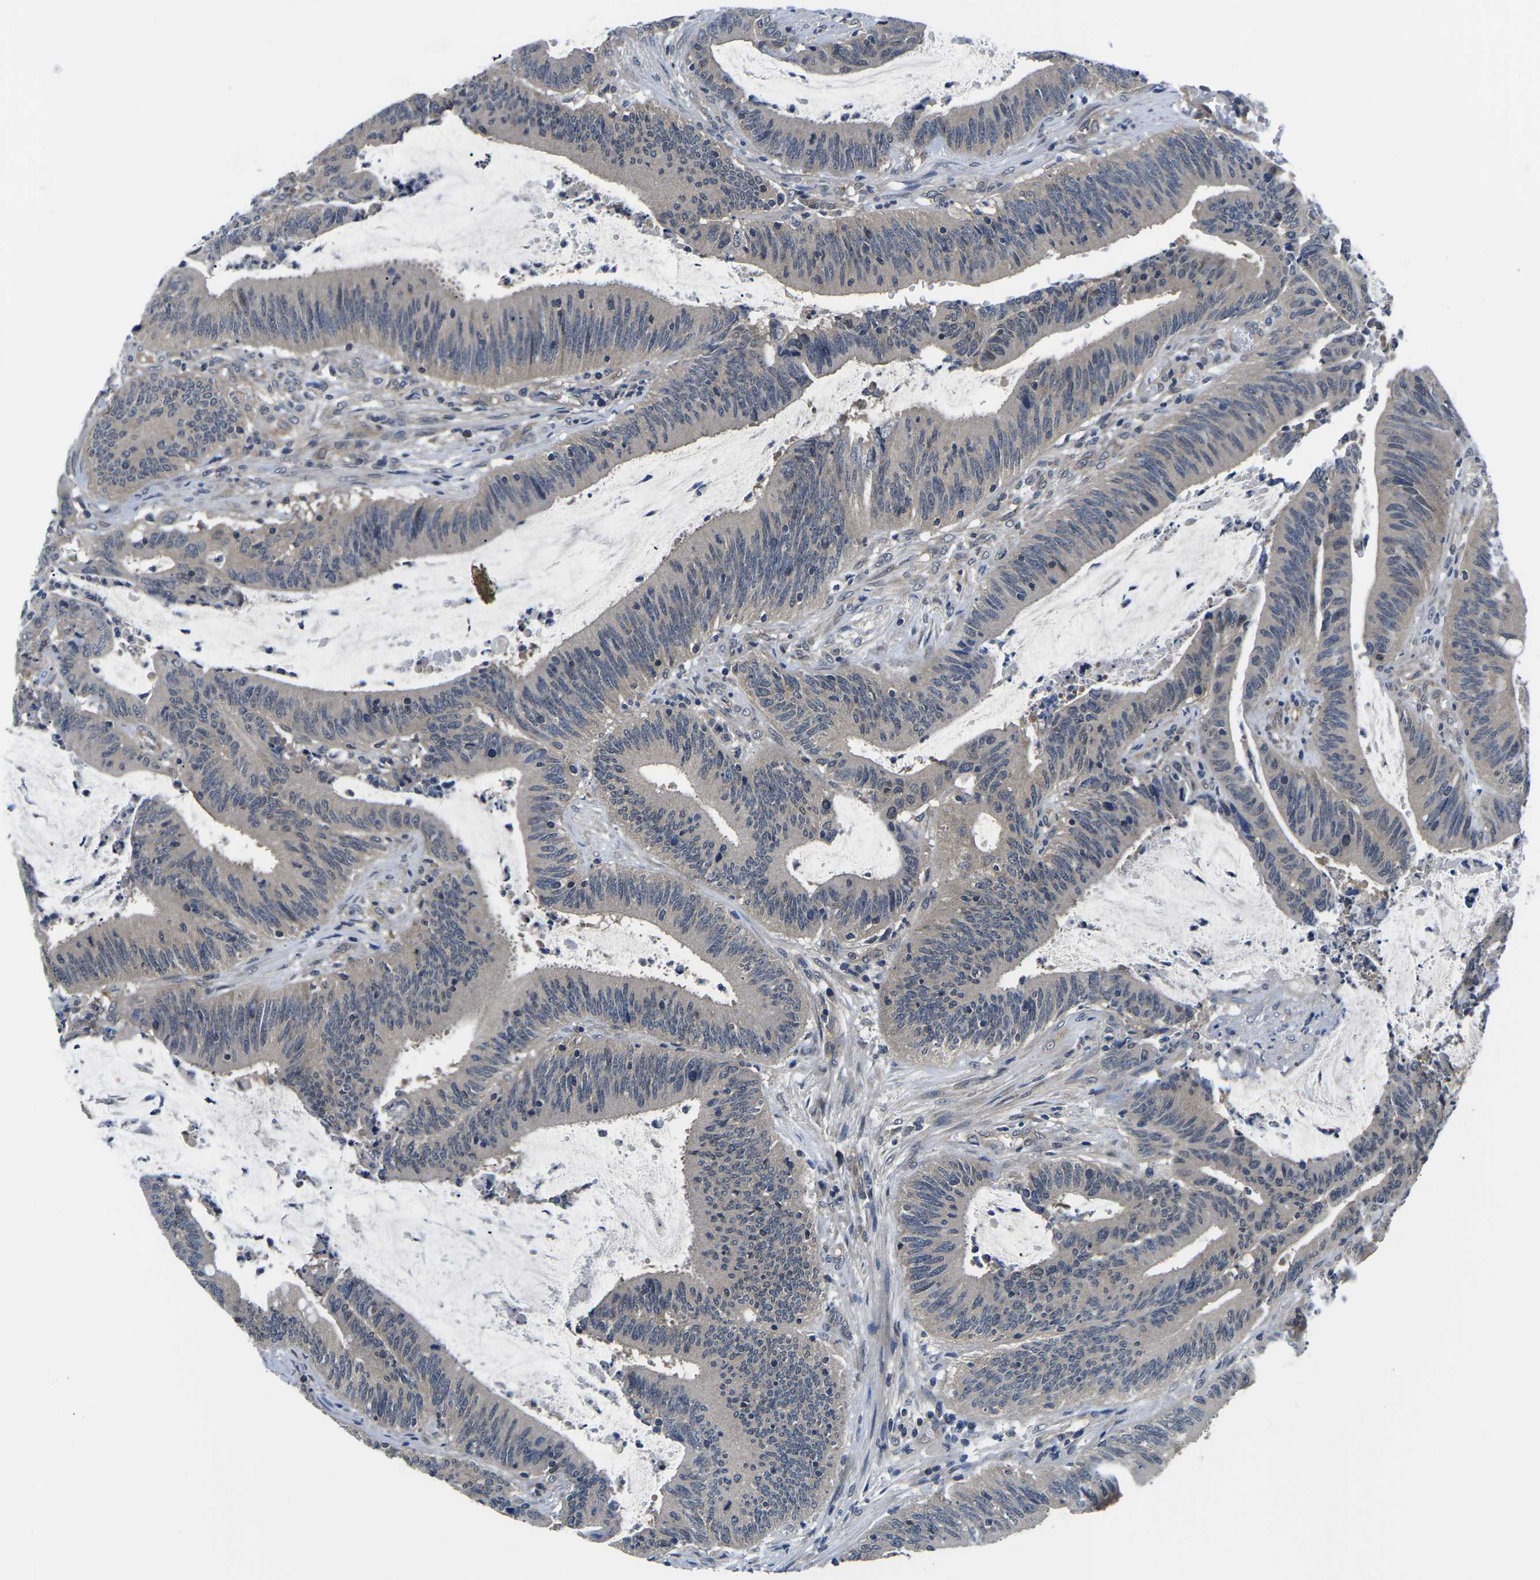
{"staining": {"intensity": "weak", "quantity": "<25%", "location": "cytoplasmic/membranous"}, "tissue": "colorectal cancer", "cell_type": "Tumor cells", "image_type": "cancer", "snomed": [{"axis": "morphology", "description": "Normal tissue, NOS"}, {"axis": "morphology", "description": "Adenocarcinoma, NOS"}, {"axis": "topography", "description": "Rectum"}], "caption": "This histopathology image is of colorectal adenocarcinoma stained with IHC to label a protein in brown with the nuclei are counter-stained blue. There is no positivity in tumor cells. (Immunohistochemistry, brightfield microscopy, high magnification).", "gene": "GSK3B", "patient": {"sex": "female", "age": 66}}